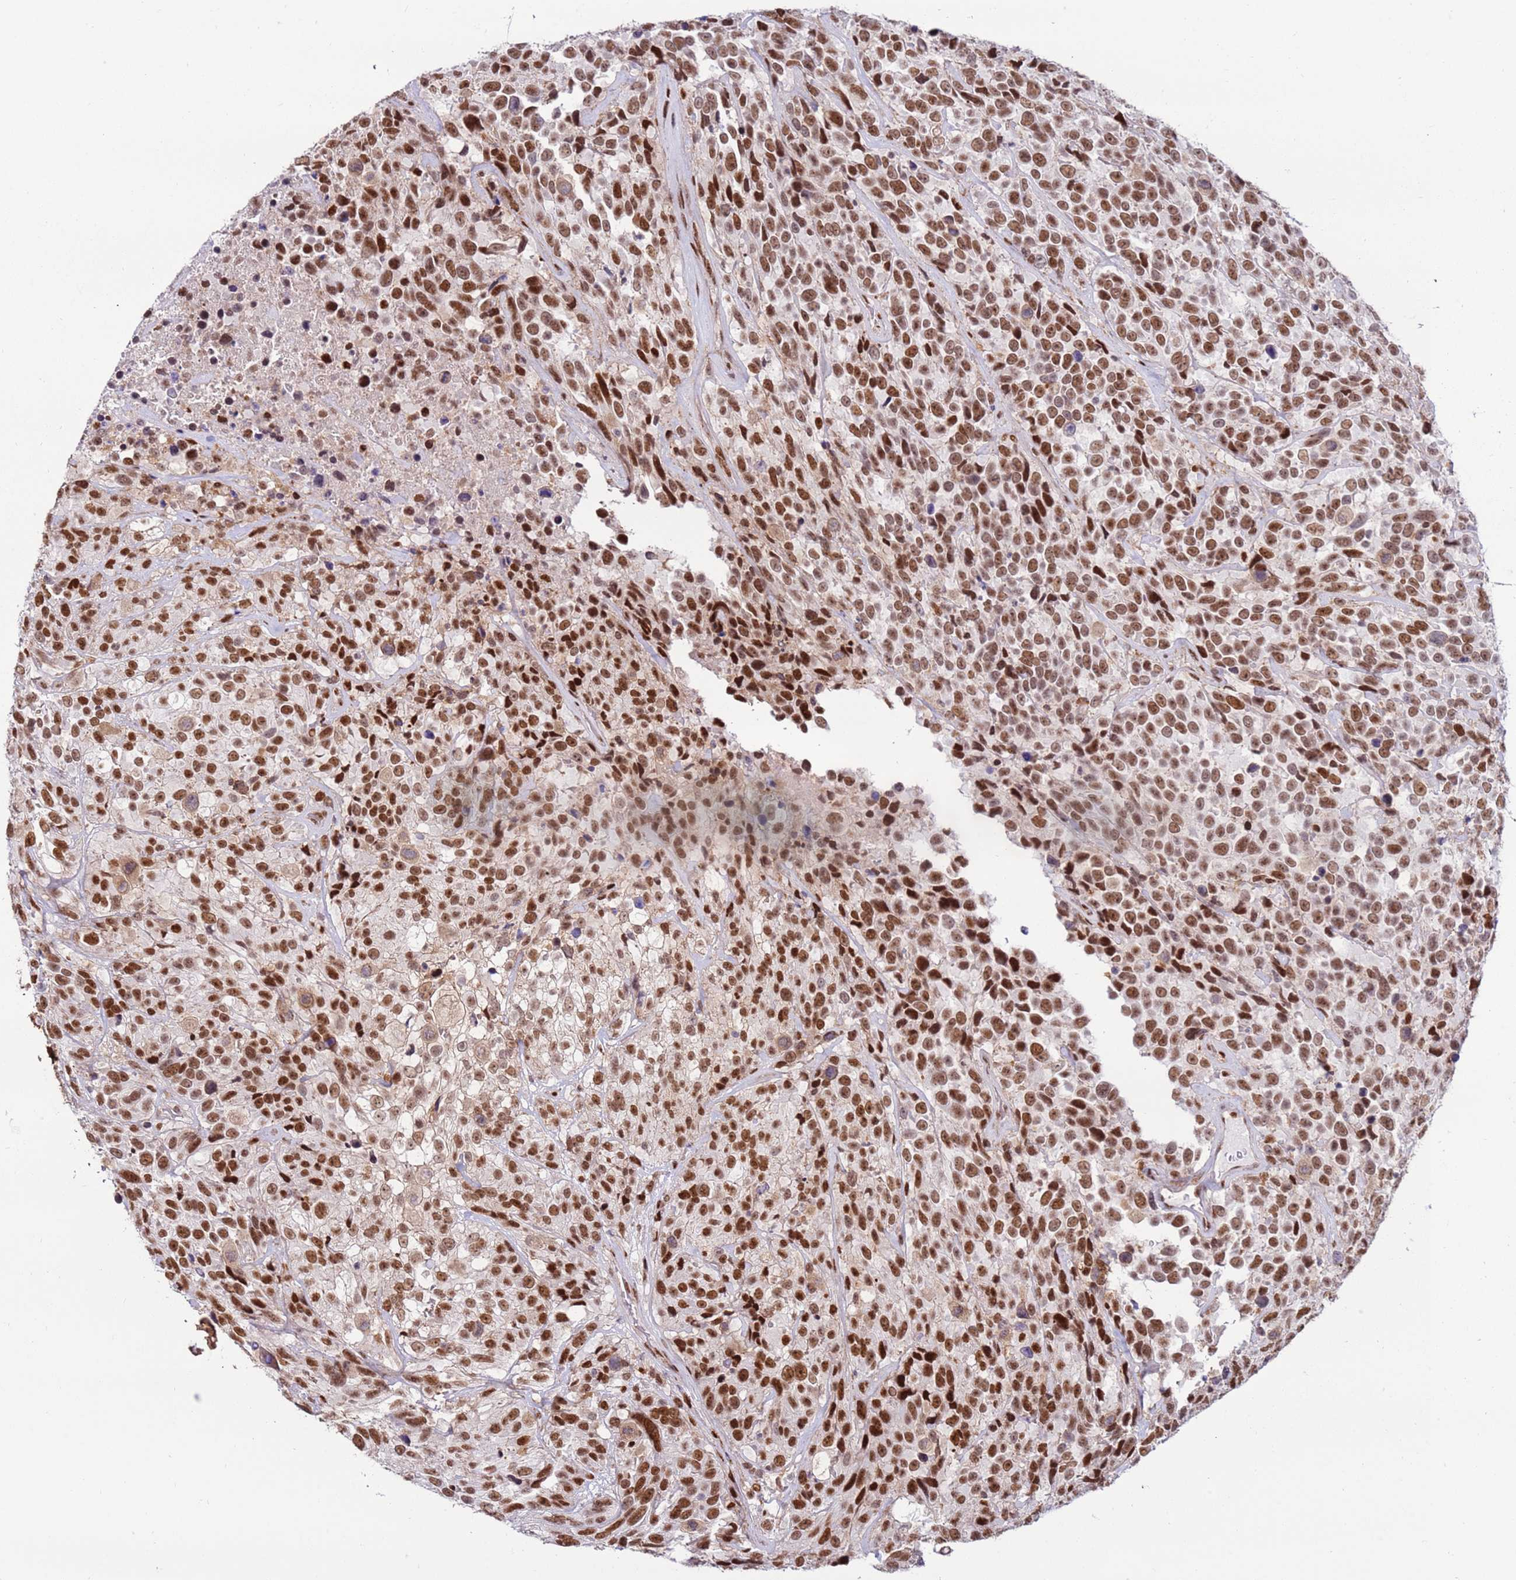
{"staining": {"intensity": "moderate", "quantity": ">75%", "location": "cytoplasmic/membranous,nuclear"}, "tissue": "urothelial cancer", "cell_type": "Tumor cells", "image_type": "cancer", "snomed": [{"axis": "morphology", "description": "Urothelial carcinoma, High grade"}, {"axis": "topography", "description": "Urinary bladder"}], "caption": "A brown stain highlights moderate cytoplasmic/membranous and nuclear staining of a protein in high-grade urothelial carcinoma tumor cells.", "gene": "KPNA4", "patient": {"sex": "male", "age": 56}}